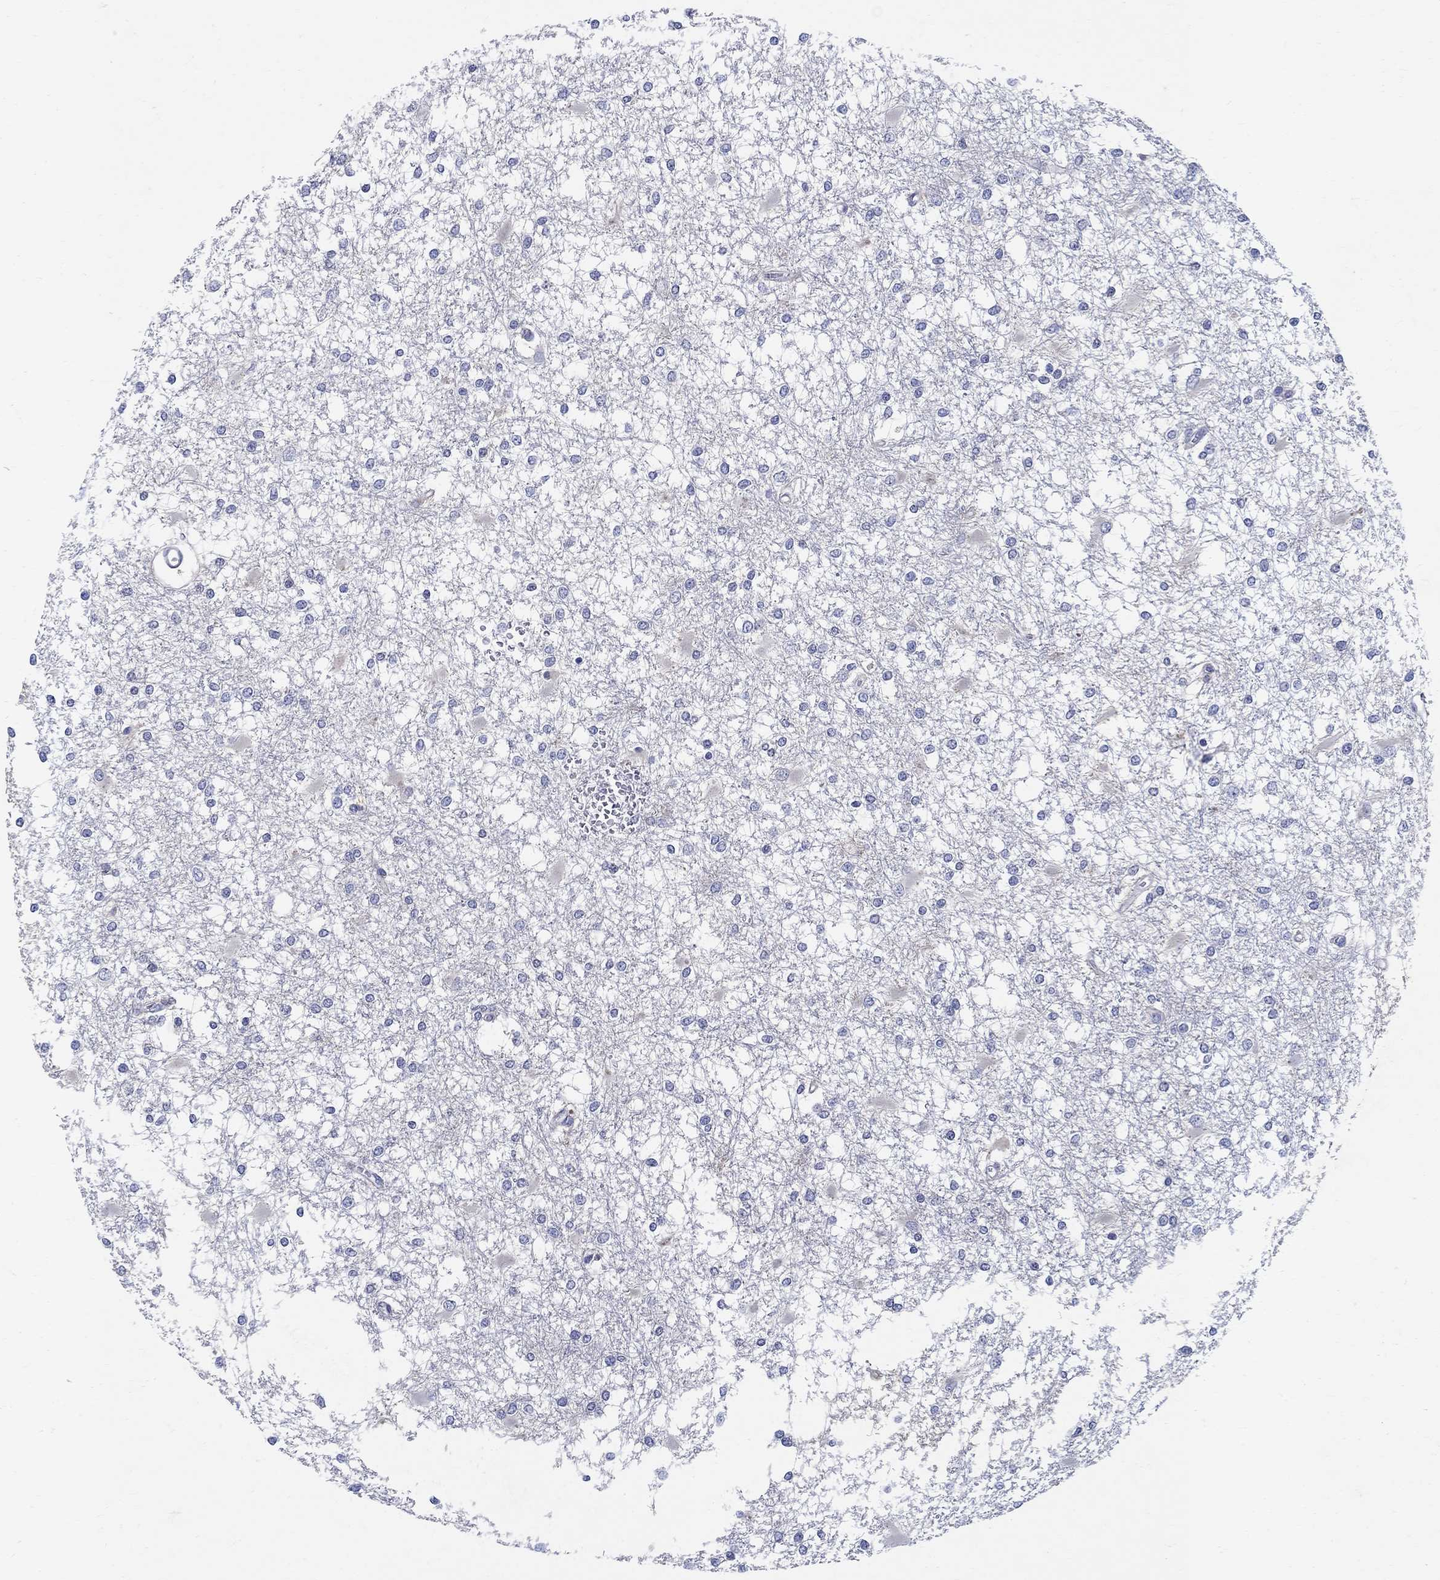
{"staining": {"intensity": "negative", "quantity": "none", "location": "none"}, "tissue": "glioma", "cell_type": "Tumor cells", "image_type": "cancer", "snomed": [{"axis": "morphology", "description": "Glioma, malignant, High grade"}, {"axis": "topography", "description": "Cerebral cortex"}], "caption": "Human glioma stained for a protein using immunohistochemistry exhibits no positivity in tumor cells.", "gene": "CRYGD", "patient": {"sex": "male", "age": 79}}